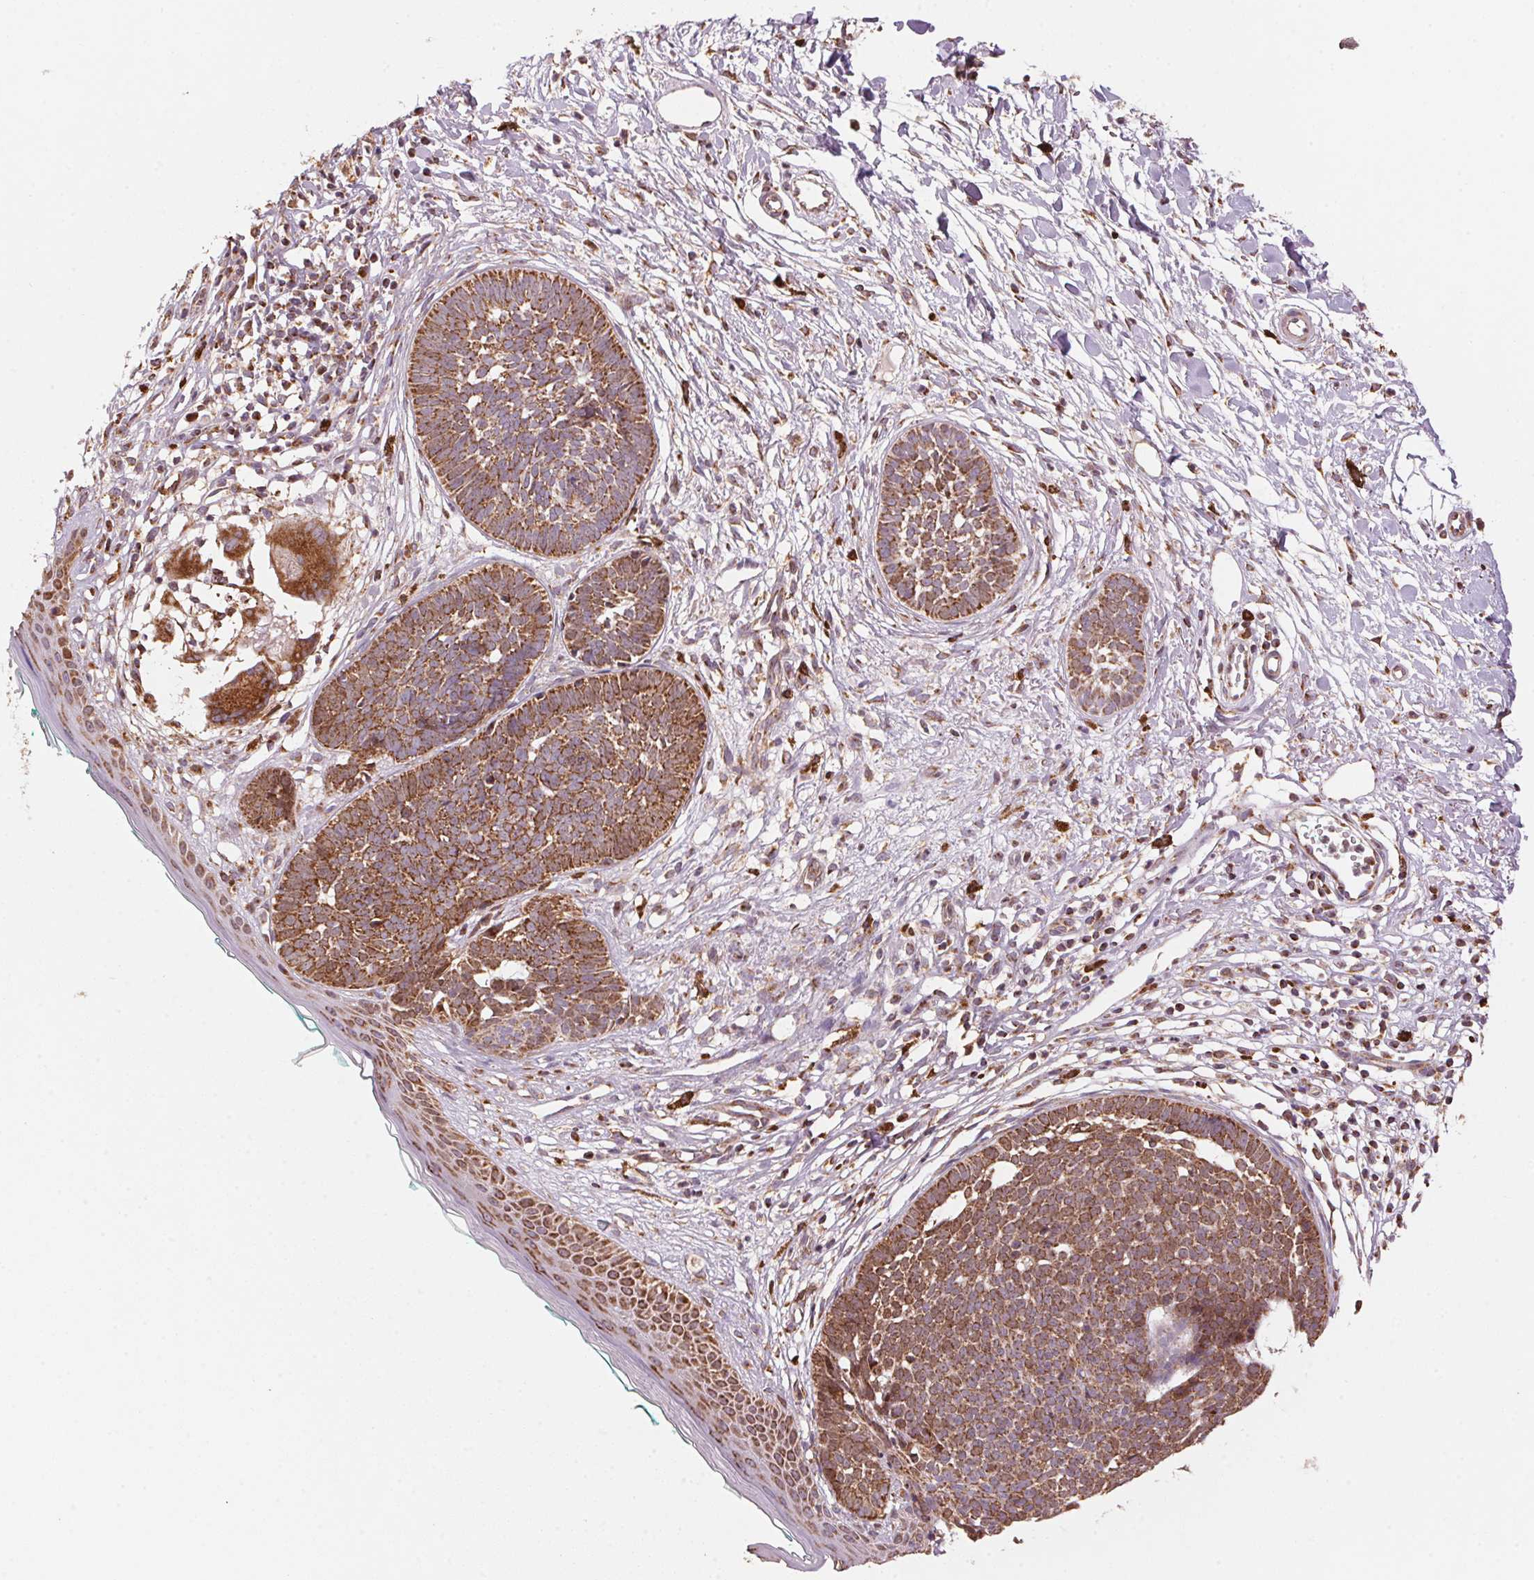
{"staining": {"intensity": "strong", "quantity": ">75%", "location": "cytoplasmic/membranous"}, "tissue": "skin cancer", "cell_type": "Tumor cells", "image_type": "cancer", "snomed": [{"axis": "morphology", "description": "Basal cell carcinoma"}, {"axis": "topography", "description": "Skin"}, {"axis": "topography", "description": "Skin of neck"}, {"axis": "topography", "description": "Skin of shoulder"}, {"axis": "topography", "description": "Skin of back"}], "caption": "Brown immunohistochemical staining in human skin basal cell carcinoma exhibits strong cytoplasmic/membranous staining in approximately >75% of tumor cells.", "gene": "TOMM70", "patient": {"sex": "male", "age": 80}}